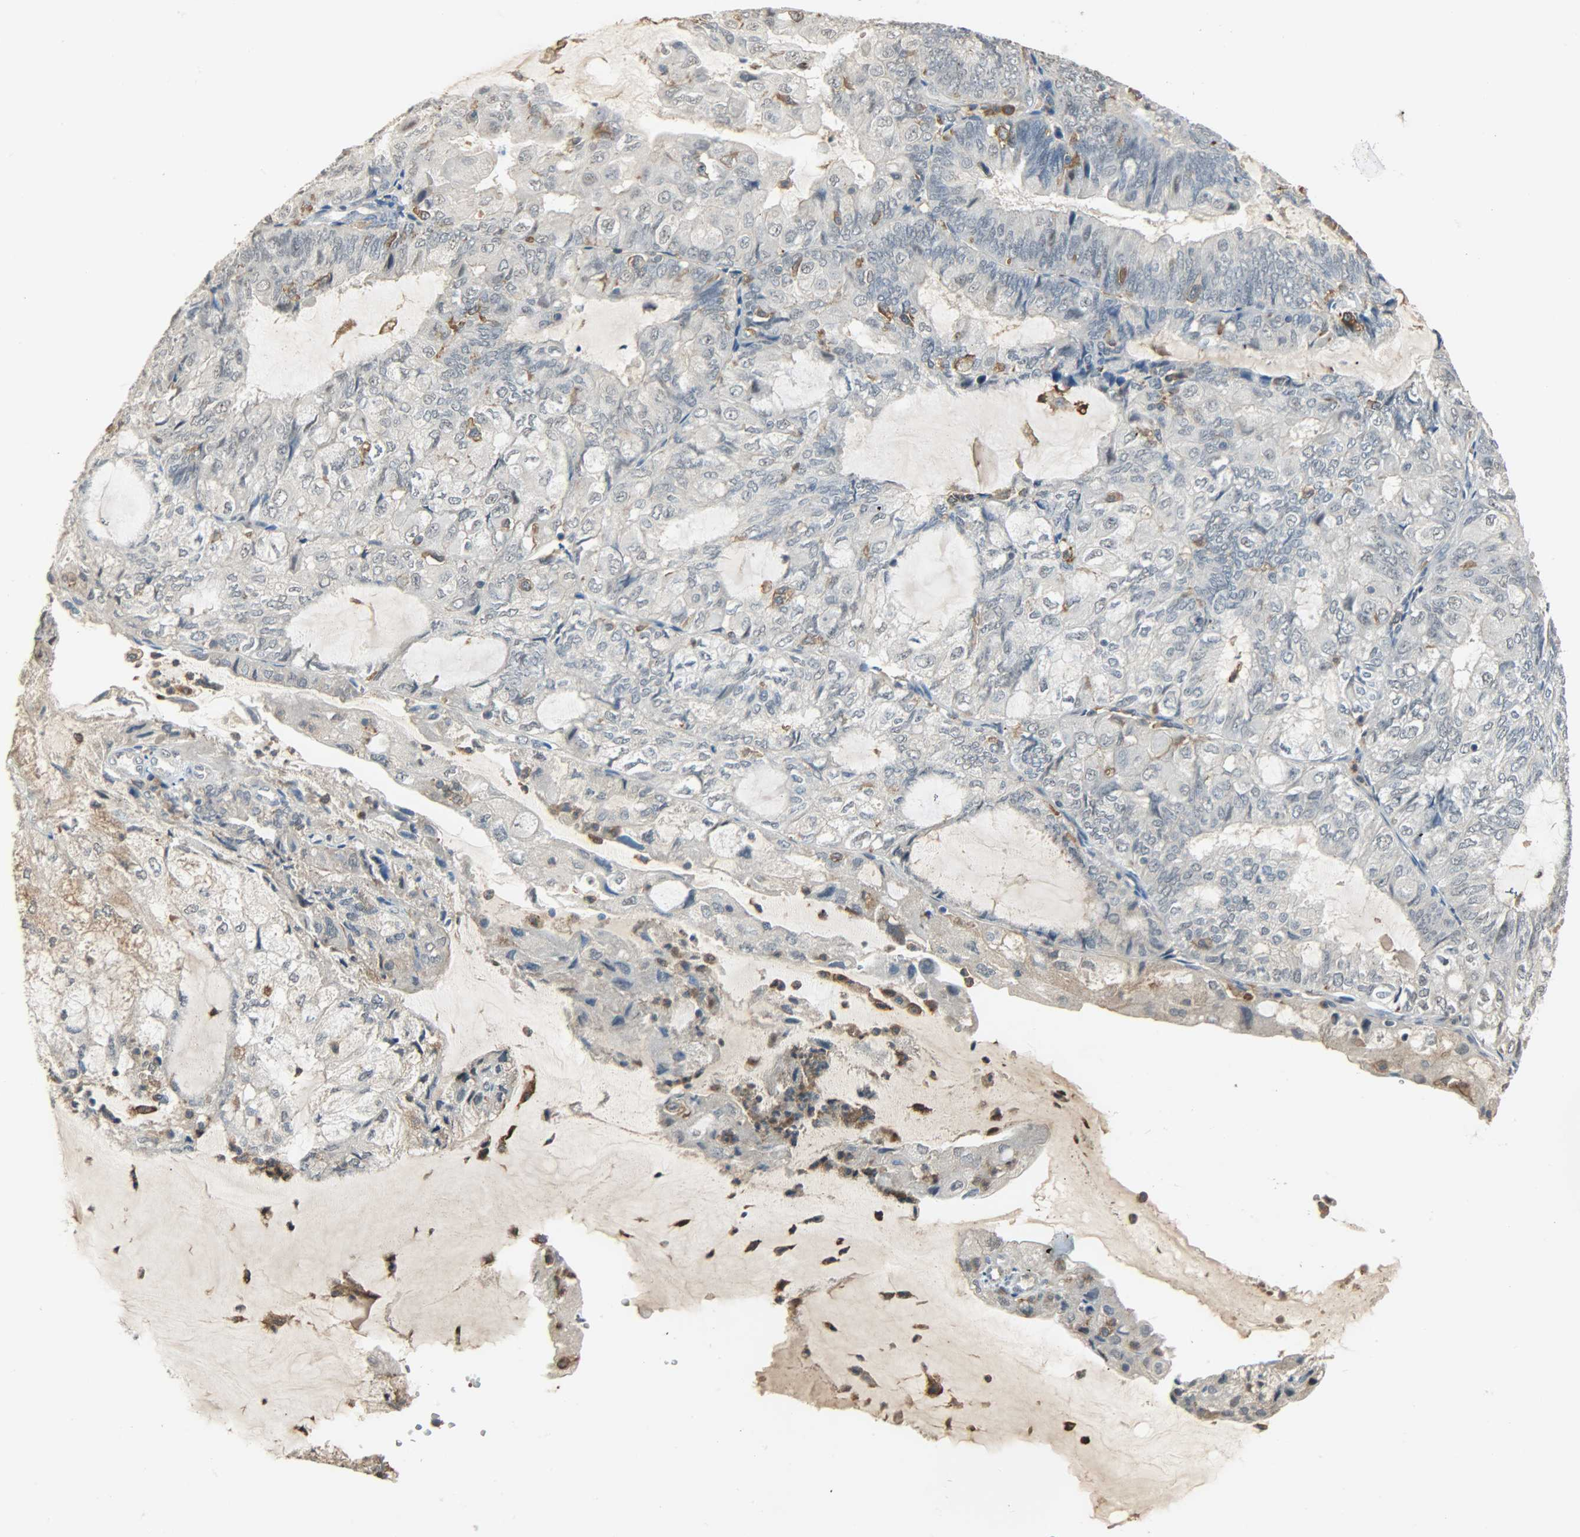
{"staining": {"intensity": "negative", "quantity": "none", "location": "none"}, "tissue": "endometrial cancer", "cell_type": "Tumor cells", "image_type": "cancer", "snomed": [{"axis": "morphology", "description": "Adenocarcinoma, NOS"}, {"axis": "topography", "description": "Endometrium"}], "caption": "Tumor cells show no significant protein expression in adenocarcinoma (endometrial).", "gene": "SKAP2", "patient": {"sex": "female", "age": 81}}